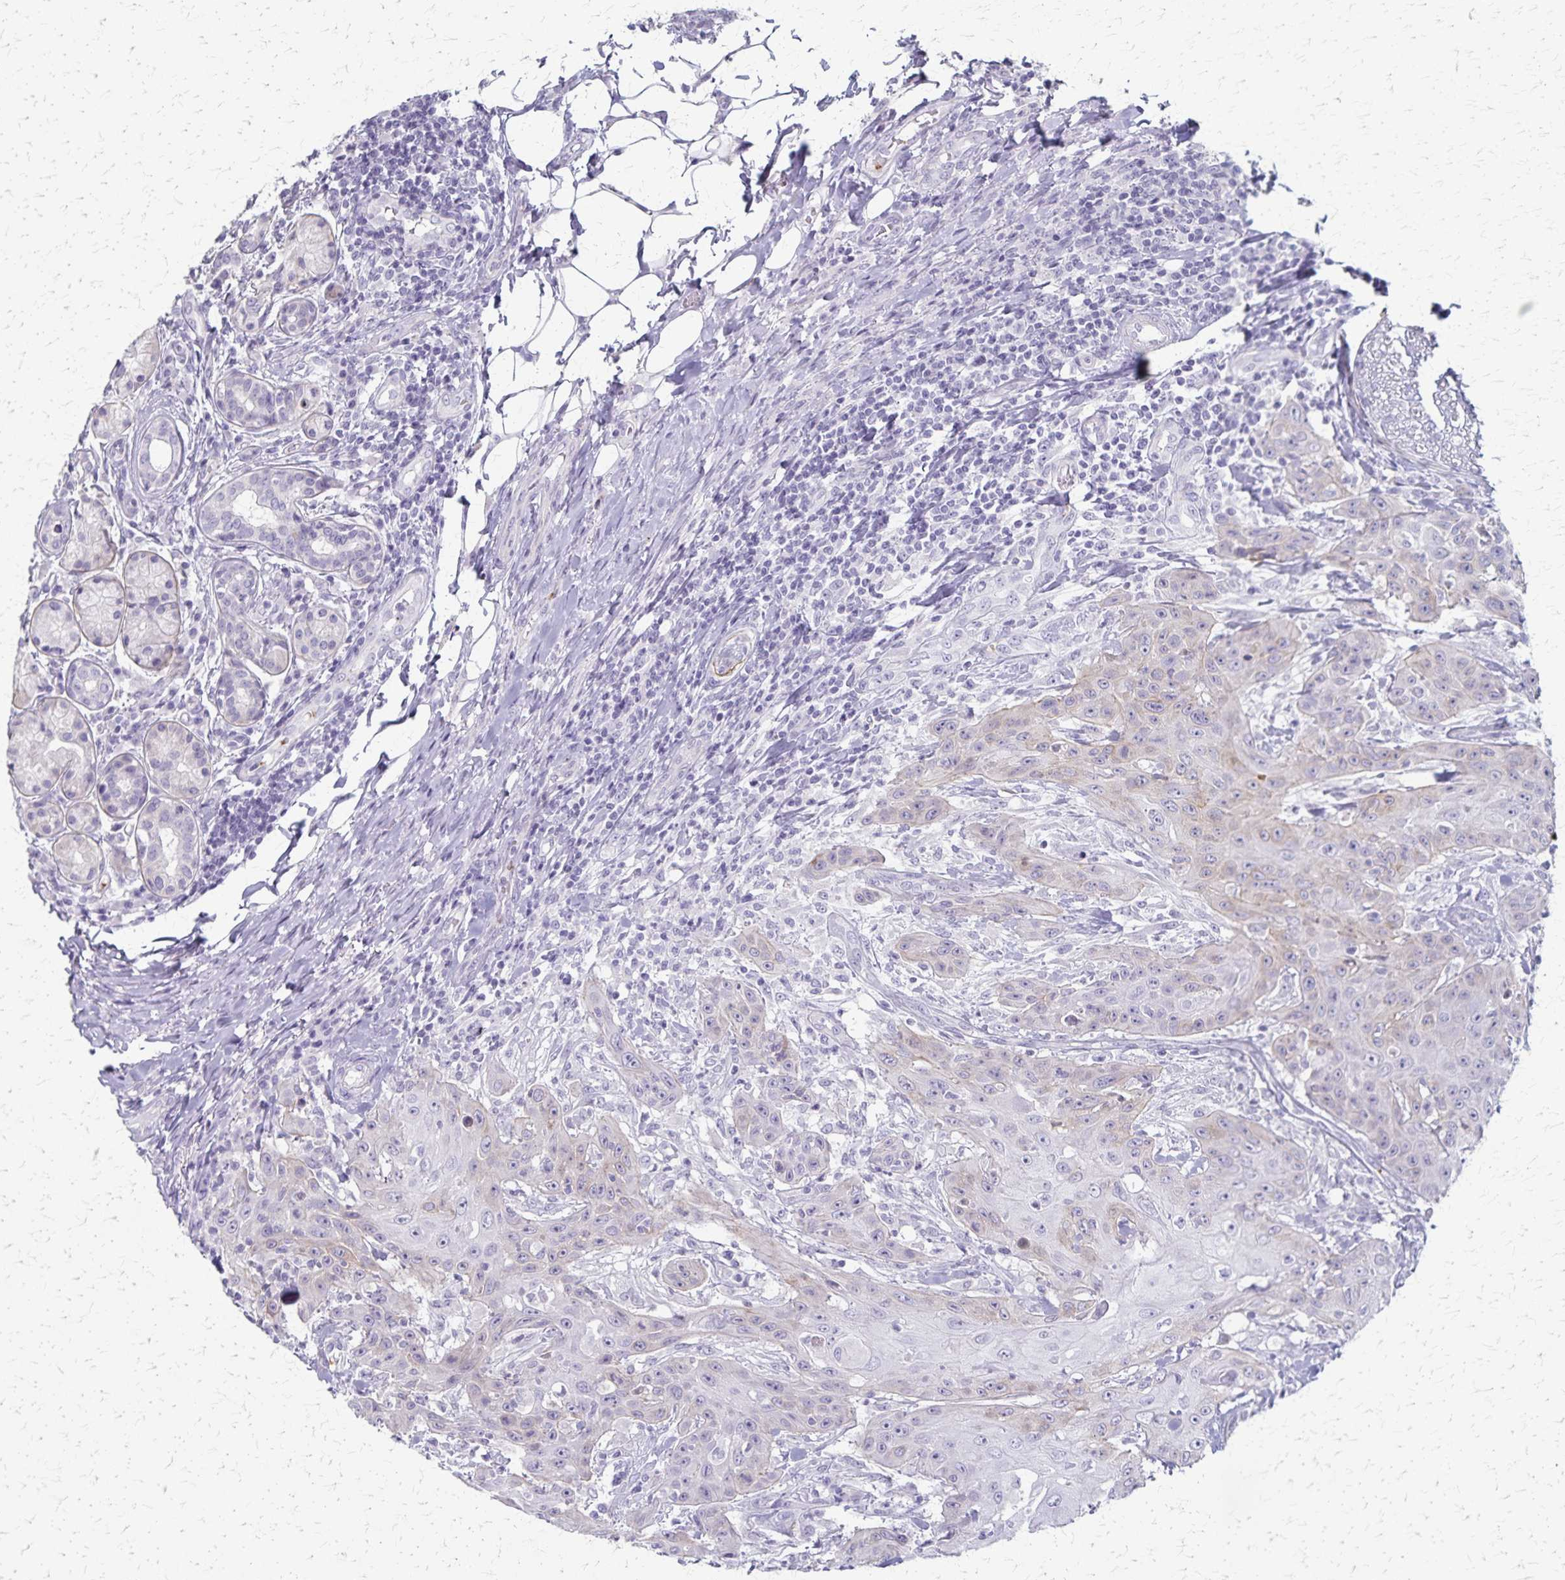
{"staining": {"intensity": "weak", "quantity": "<25%", "location": "cytoplasmic/membranous"}, "tissue": "head and neck cancer", "cell_type": "Tumor cells", "image_type": "cancer", "snomed": [{"axis": "morphology", "description": "Normal tissue, NOS"}, {"axis": "morphology", "description": "Squamous cell carcinoma, NOS"}, {"axis": "topography", "description": "Oral tissue"}, {"axis": "topography", "description": "Head-Neck"}], "caption": "Immunohistochemistry histopathology image of neoplastic tissue: human head and neck cancer (squamous cell carcinoma) stained with DAB (3,3'-diaminobenzidine) displays no significant protein expression in tumor cells.", "gene": "RASL10B", "patient": {"sex": "female", "age": 55}}